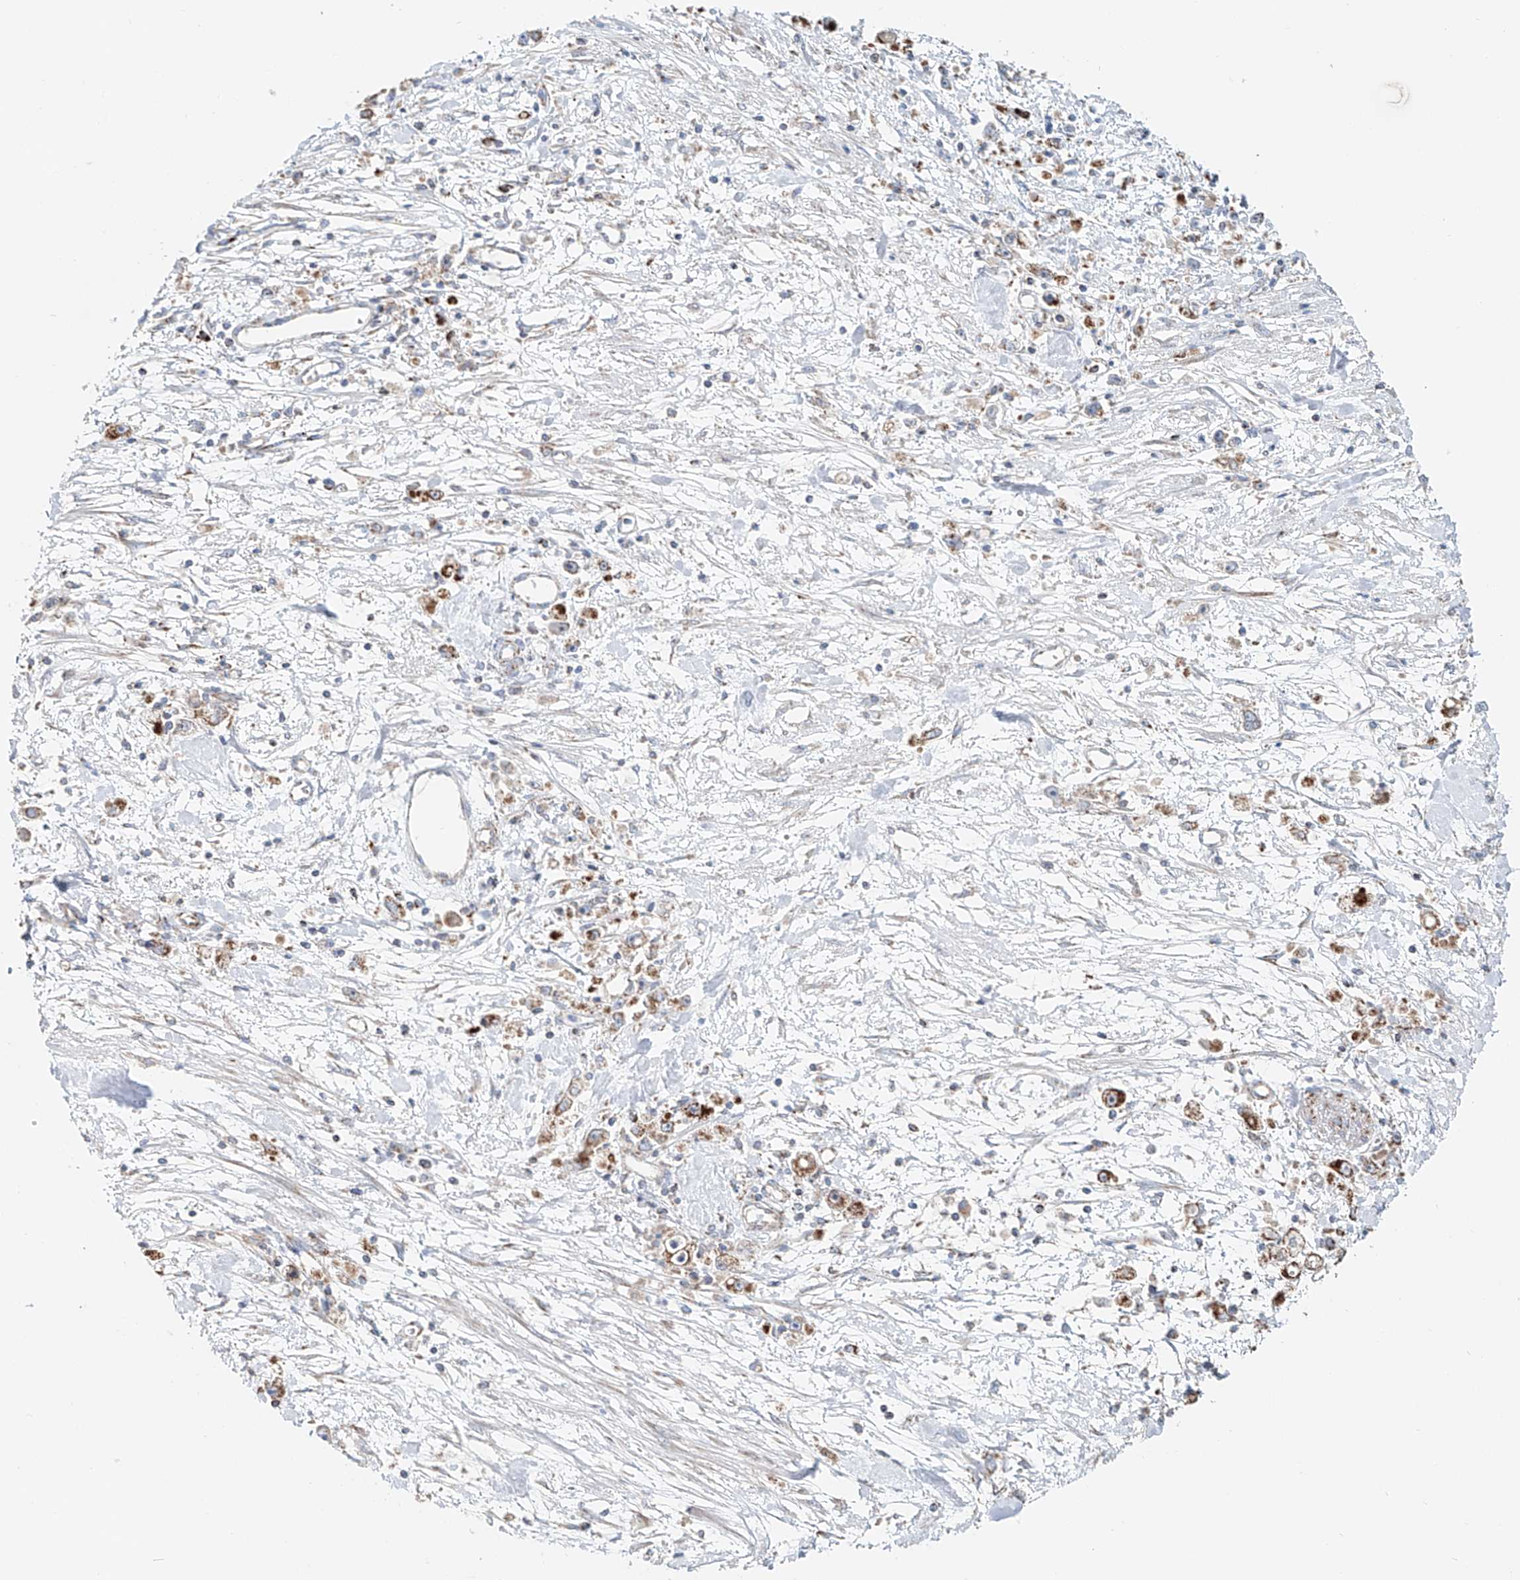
{"staining": {"intensity": "moderate", "quantity": ">75%", "location": "cytoplasmic/membranous"}, "tissue": "stomach cancer", "cell_type": "Tumor cells", "image_type": "cancer", "snomed": [{"axis": "morphology", "description": "Adenocarcinoma, NOS"}, {"axis": "topography", "description": "Stomach"}], "caption": "A high-resolution photomicrograph shows immunohistochemistry (IHC) staining of stomach cancer, which demonstrates moderate cytoplasmic/membranous expression in about >75% of tumor cells.", "gene": "CARD10", "patient": {"sex": "female", "age": 59}}